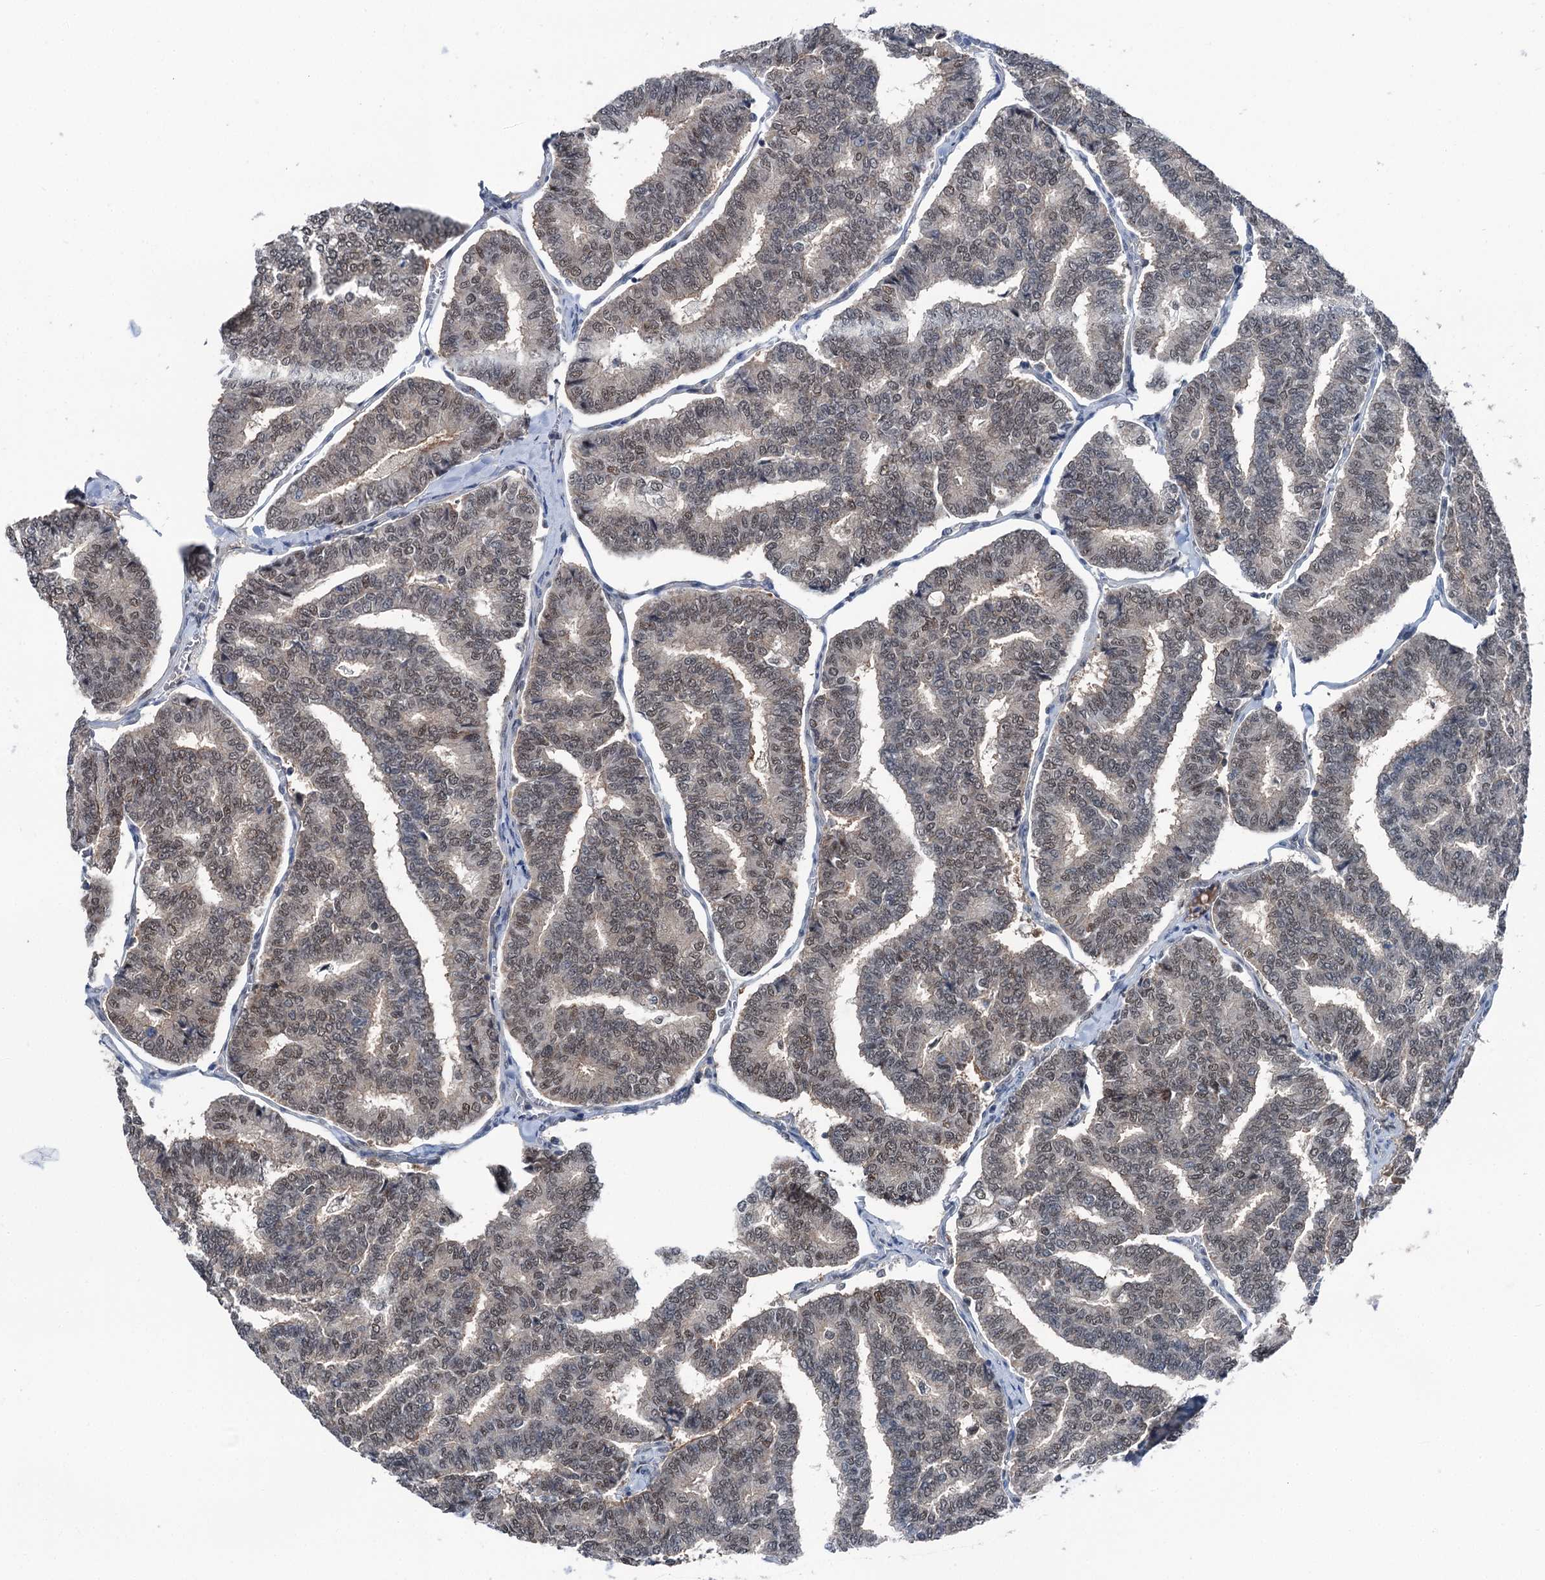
{"staining": {"intensity": "weak", "quantity": "25%-75%", "location": "nuclear"}, "tissue": "thyroid cancer", "cell_type": "Tumor cells", "image_type": "cancer", "snomed": [{"axis": "morphology", "description": "Papillary adenocarcinoma, NOS"}, {"axis": "topography", "description": "Thyroid gland"}], "caption": "The photomicrograph demonstrates a brown stain indicating the presence of a protein in the nuclear of tumor cells in thyroid cancer (papillary adenocarcinoma).", "gene": "PSMD13", "patient": {"sex": "female", "age": 35}}